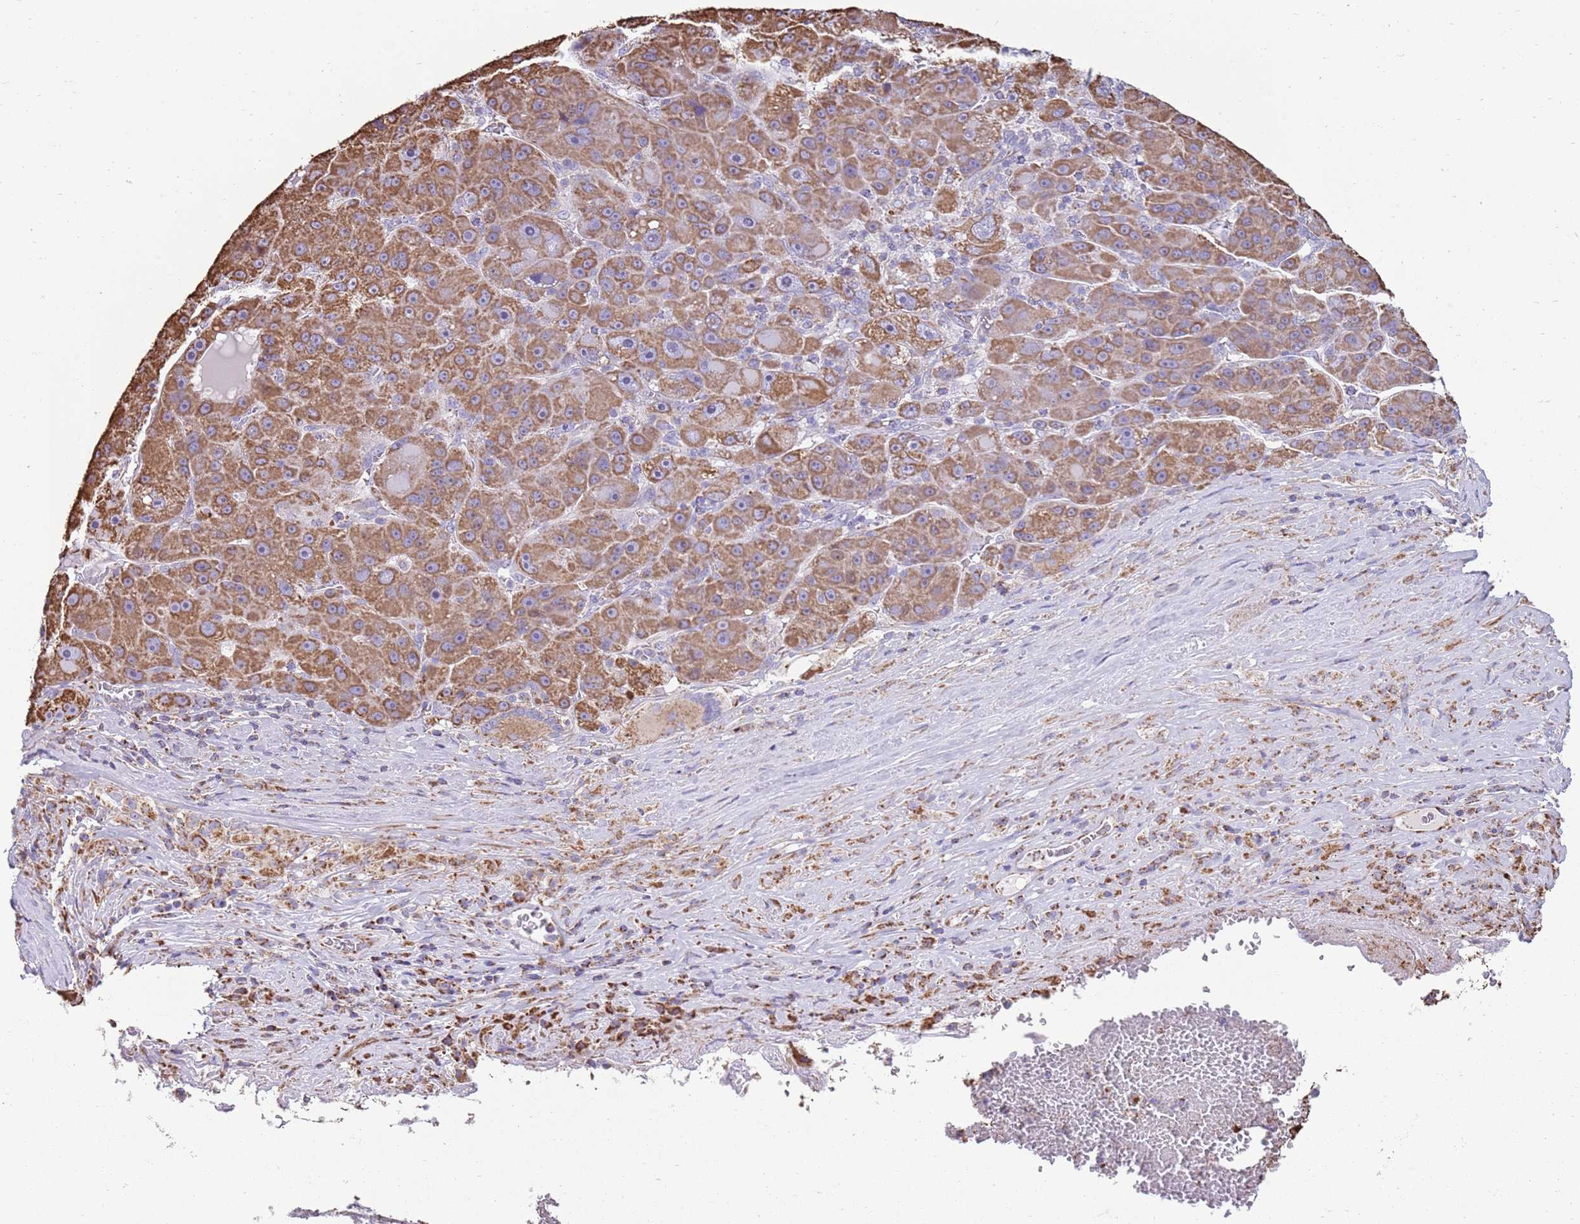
{"staining": {"intensity": "moderate", "quantity": ">75%", "location": "cytoplasmic/membranous"}, "tissue": "liver cancer", "cell_type": "Tumor cells", "image_type": "cancer", "snomed": [{"axis": "morphology", "description": "Carcinoma, Hepatocellular, NOS"}, {"axis": "topography", "description": "Liver"}], "caption": "Immunohistochemistry (DAB) staining of liver cancer reveals moderate cytoplasmic/membranous protein staining in about >75% of tumor cells.", "gene": "TTLL1", "patient": {"sex": "male", "age": 76}}